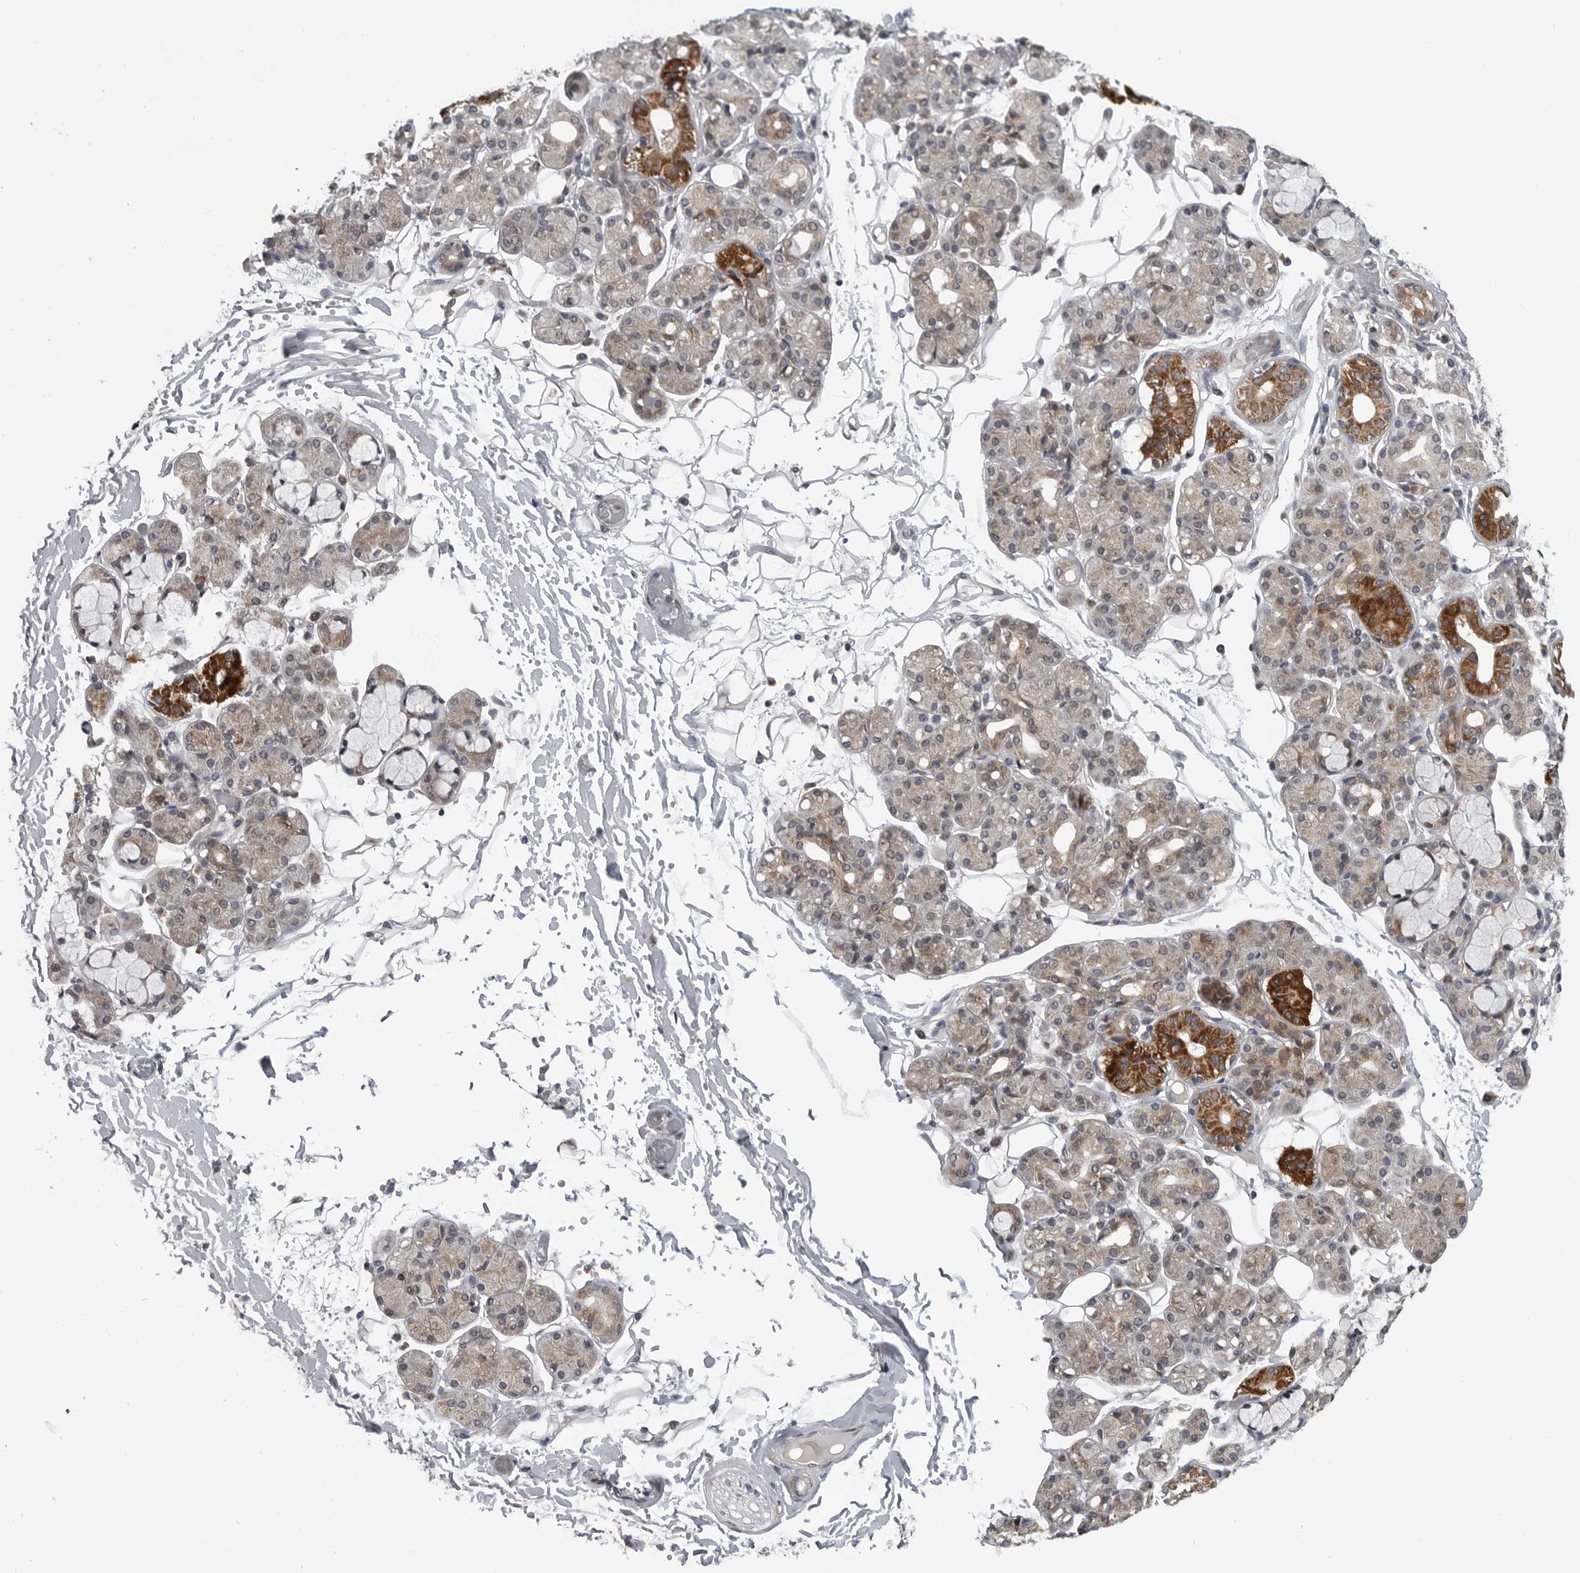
{"staining": {"intensity": "strong", "quantity": "<25%", "location": "cytoplasmic/membranous"}, "tissue": "salivary gland", "cell_type": "Glandular cells", "image_type": "normal", "snomed": [{"axis": "morphology", "description": "Normal tissue, NOS"}, {"axis": "topography", "description": "Salivary gland"}], "caption": "High-magnification brightfield microscopy of benign salivary gland stained with DAB (brown) and counterstained with hematoxylin (blue). glandular cells exhibit strong cytoplasmic/membranous expression is present in approximately<25% of cells.", "gene": "FAAP100", "patient": {"sex": "male", "age": 63}}